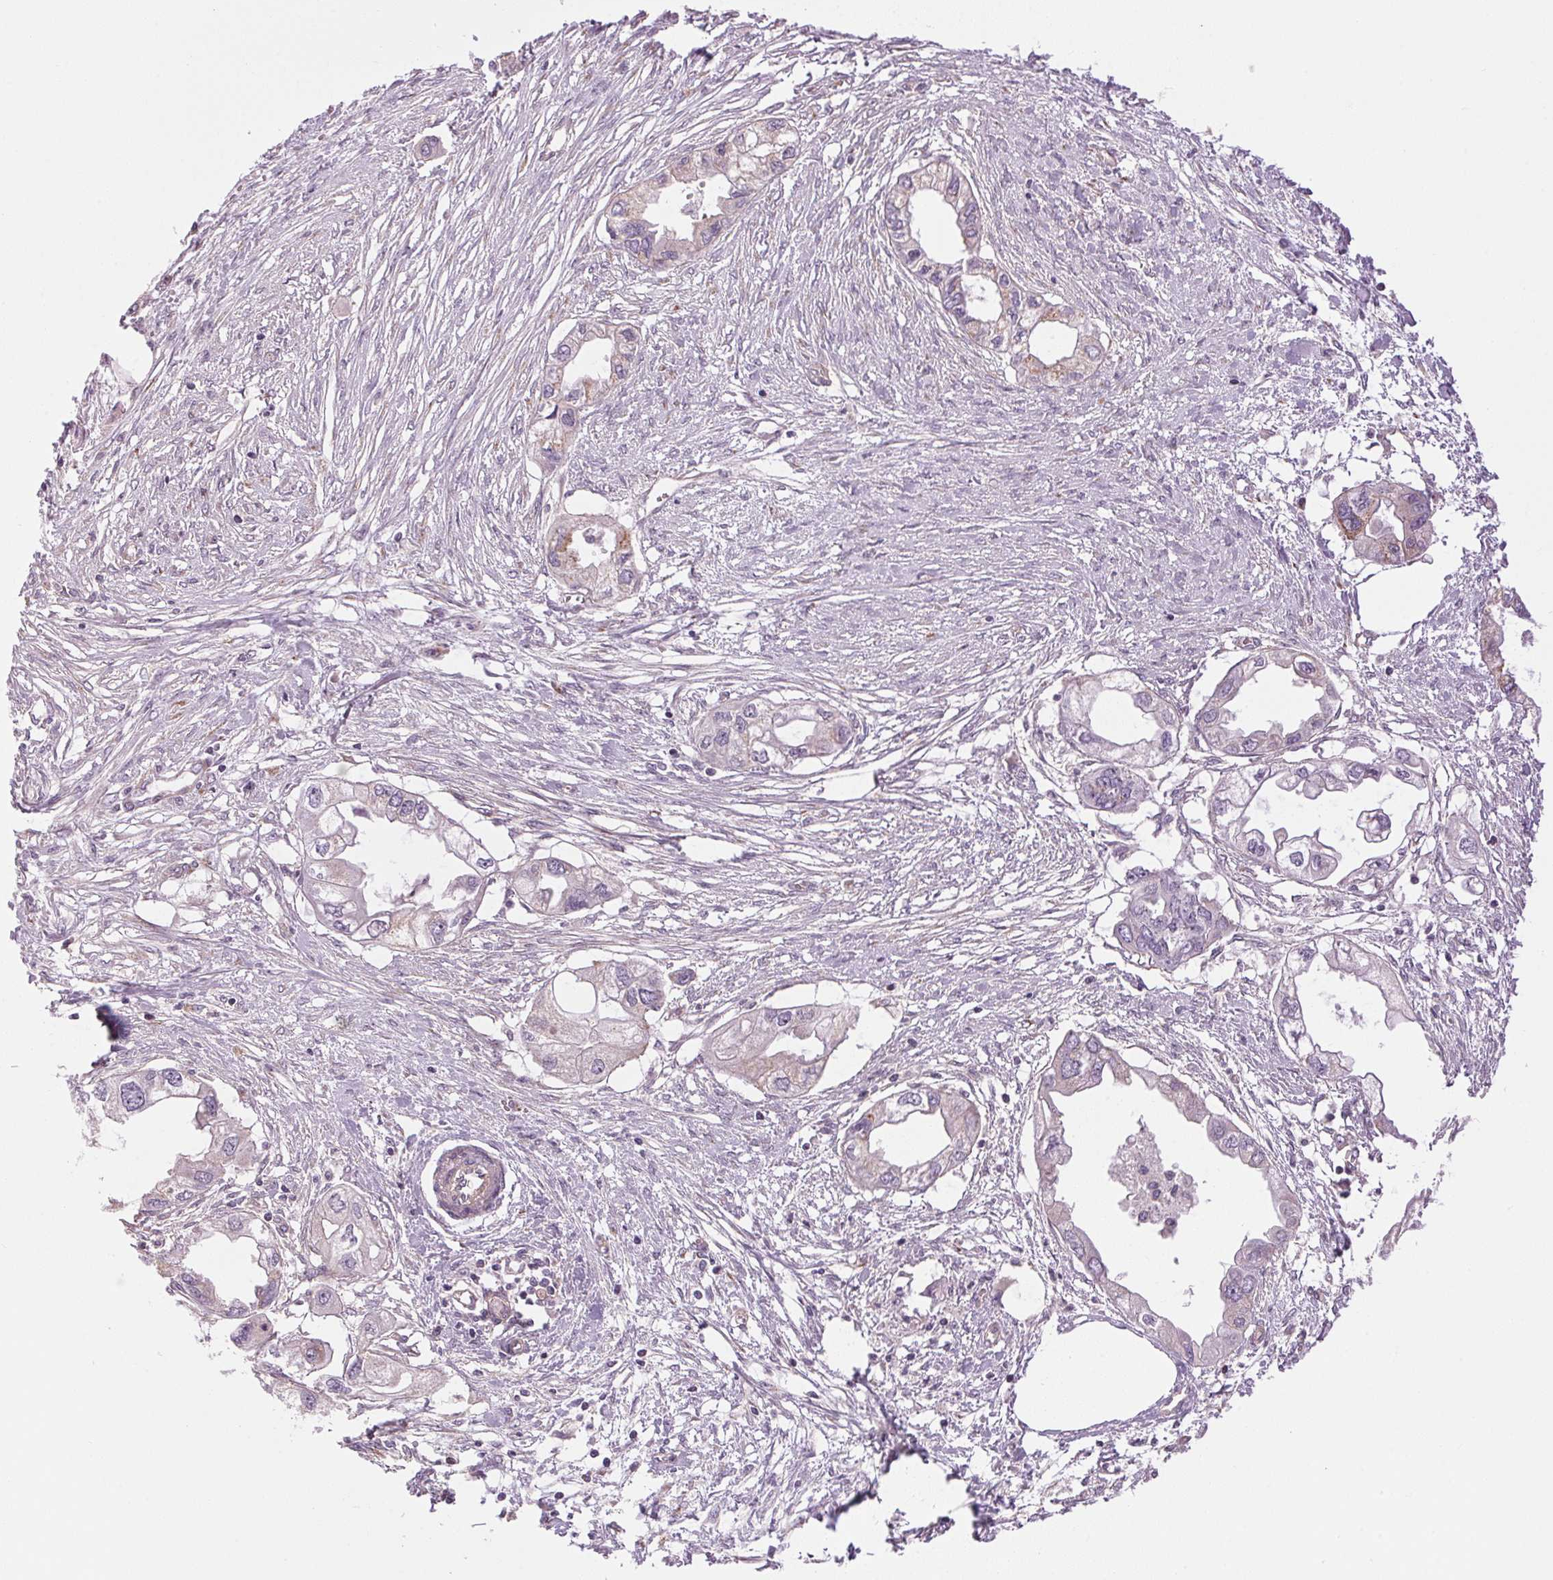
{"staining": {"intensity": "moderate", "quantity": "<25%", "location": "cytoplasmic/membranous"}, "tissue": "endometrial cancer", "cell_type": "Tumor cells", "image_type": "cancer", "snomed": [{"axis": "morphology", "description": "Adenocarcinoma, NOS"}, {"axis": "morphology", "description": "Adenocarcinoma, metastatic, NOS"}, {"axis": "topography", "description": "Adipose tissue"}, {"axis": "topography", "description": "Endometrium"}], "caption": "Moderate cytoplasmic/membranous expression is present in about <25% of tumor cells in metastatic adenocarcinoma (endometrial).", "gene": "GOLPH3", "patient": {"sex": "female", "age": 67}}